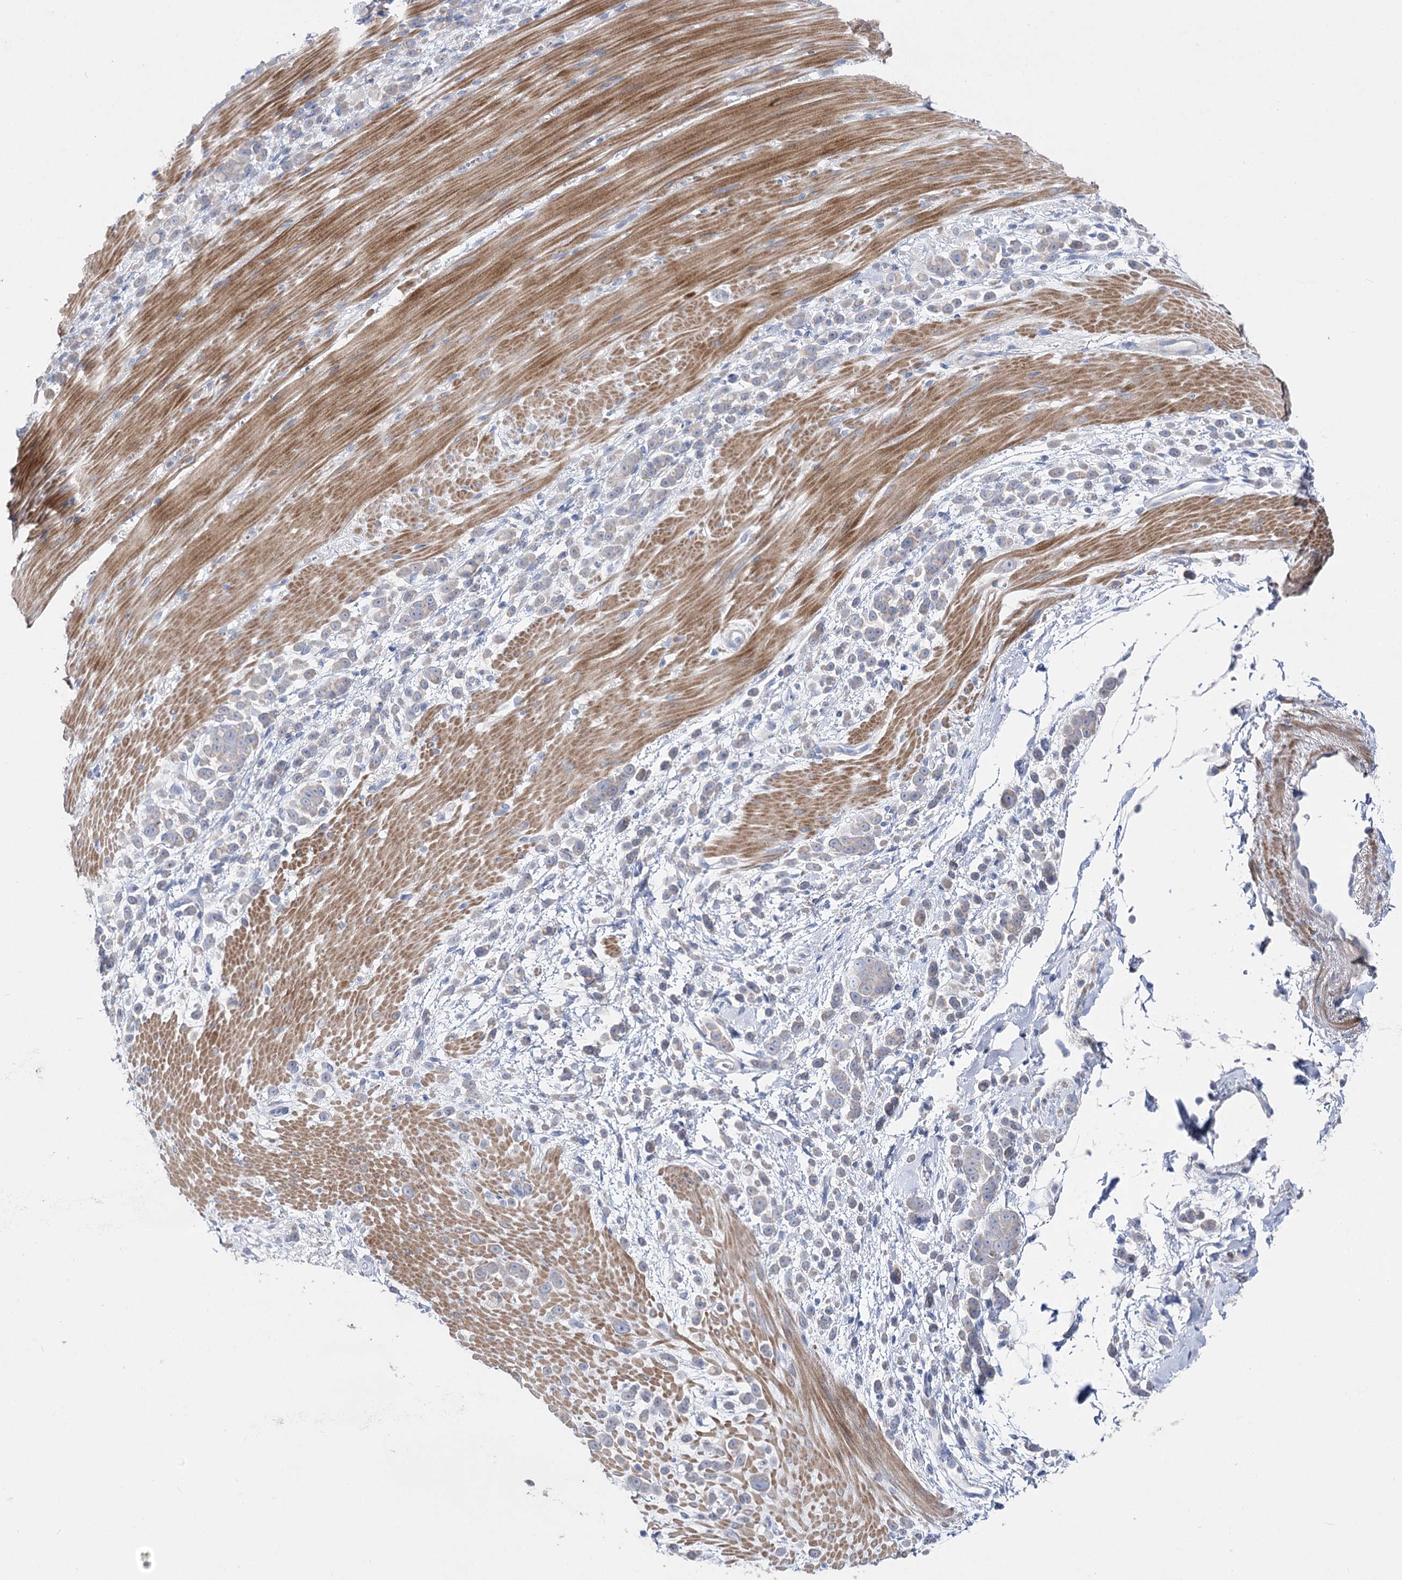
{"staining": {"intensity": "negative", "quantity": "none", "location": "none"}, "tissue": "pancreatic cancer", "cell_type": "Tumor cells", "image_type": "cancer", "snomed": [{"axis": "morphology", "description": "Normal tissue, NOS"}, {"axis": "morphology", "description": "Adenocarcinoma, NOS"}, {"axis": "topography", "description": "Pancreas"}], "caption": "Immunohistochemical staining of pancreatic adenocarcinoma shows no significant positivity in tumor cells.", "gene": "NRAP", "patient": {"sex": "female", "age": 64}}